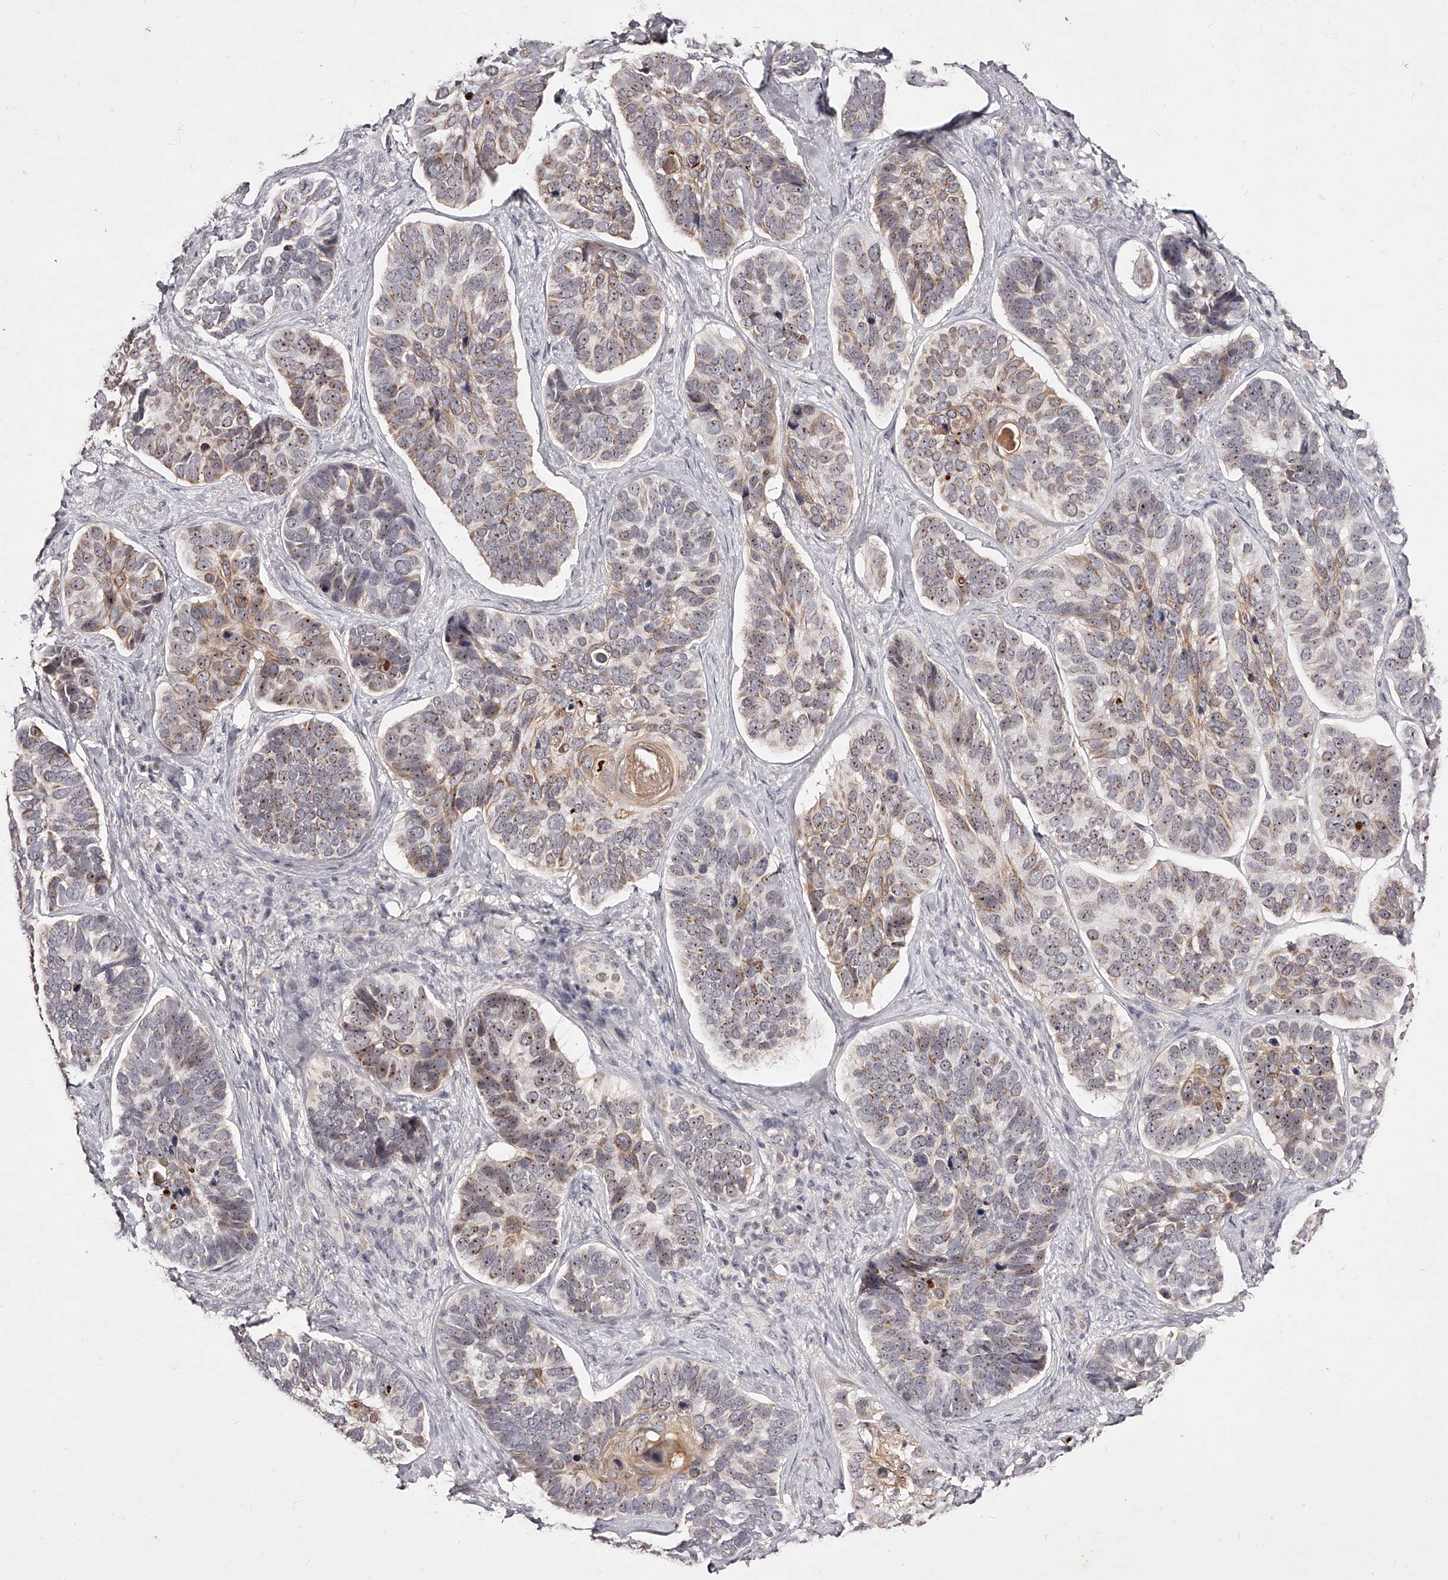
{"staining": {"intensity": "moderate", "quantity": "25%-75%", "location": "cytoplasmic/membranous,nuclear"}, "tissue": "skin cancer", "cell_type": "Tumor cells", "image_type": "cancer", "snomed": [{"axis": "morphology", "description": "Basal cell carcinoma"}, {"axis": "topography", "description": "Skin"}], "caption": "IHC staining of skin cancer, which displays medium levels of moderate cytoplasmic/membranous and nuclear expression in about 25%-75% of tumor cells indicating moderate cytoplasmic/membranous and nuclear protein expression. The staining was performed using DAB (brown) for protein detection and nuclei were counterstained in hematoxylin (blue).", "gene": "PHACTR1", "patient": {"sex": "male", "age": 62}}